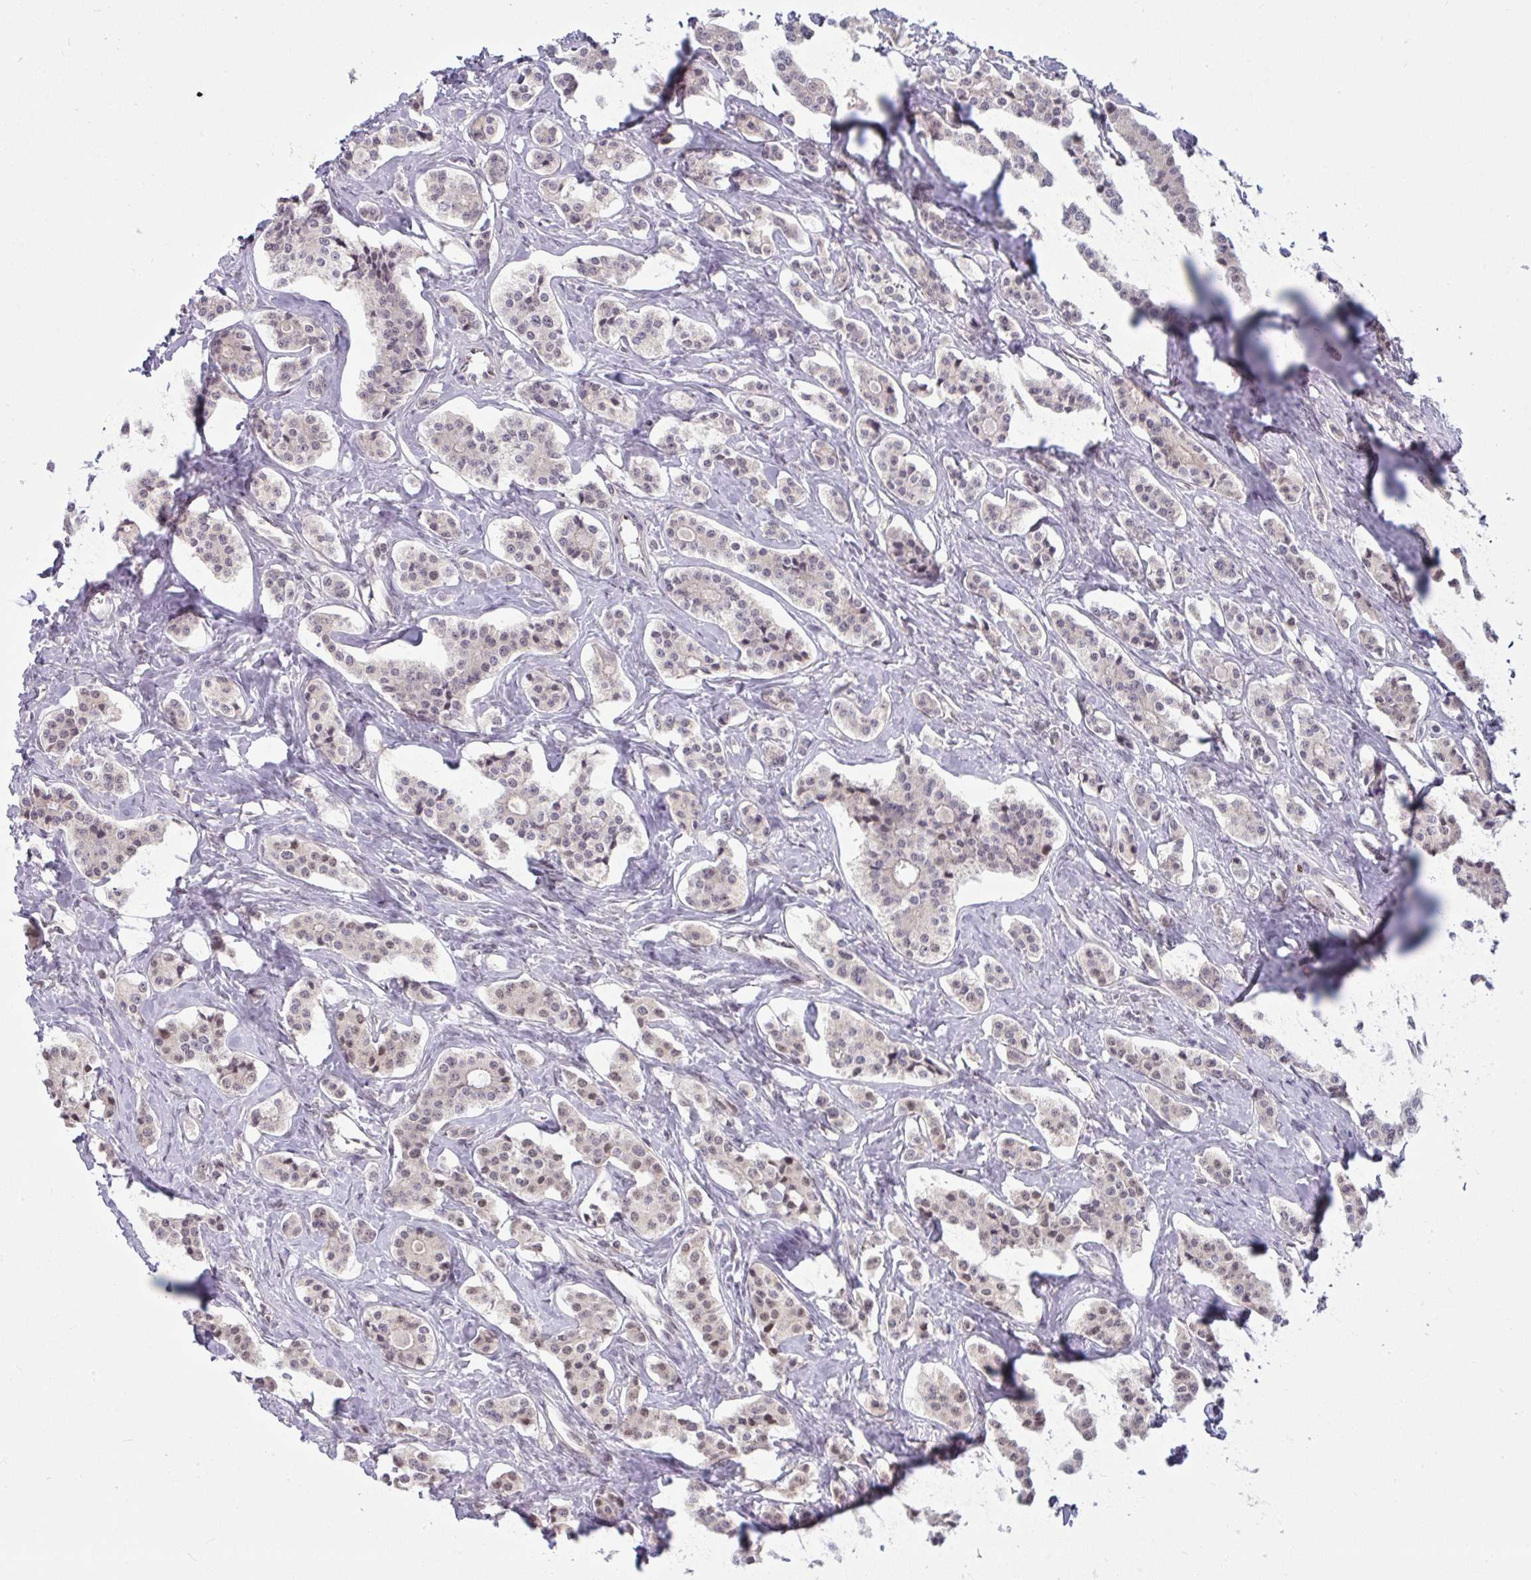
{"staining": {"intensity": "weak", "quantity": ">75%", "location": "nuclear"}, "tissue": "carcinoid", "cell_type": "Tumor cells", "image_type": "cancer", "snomed": [{"axis": "morphology", "description": "Carcinoid, malignant, NOS"}, {"axis": "topography", "description": "Small intestine"}], "caption": "A high-resolution micrograph shows IHC staining of carcinoid, which exhibits weak nuclear expression in approximately >75% of tumor cells. The staining was performed using DAB (3,3'-diaminobenzidine), with brown indicating positive protein expression. Nuclei are stained blue with hematoxylin.", "gene": "KLF2", "patient": {"sex": "male", "age": 63}}